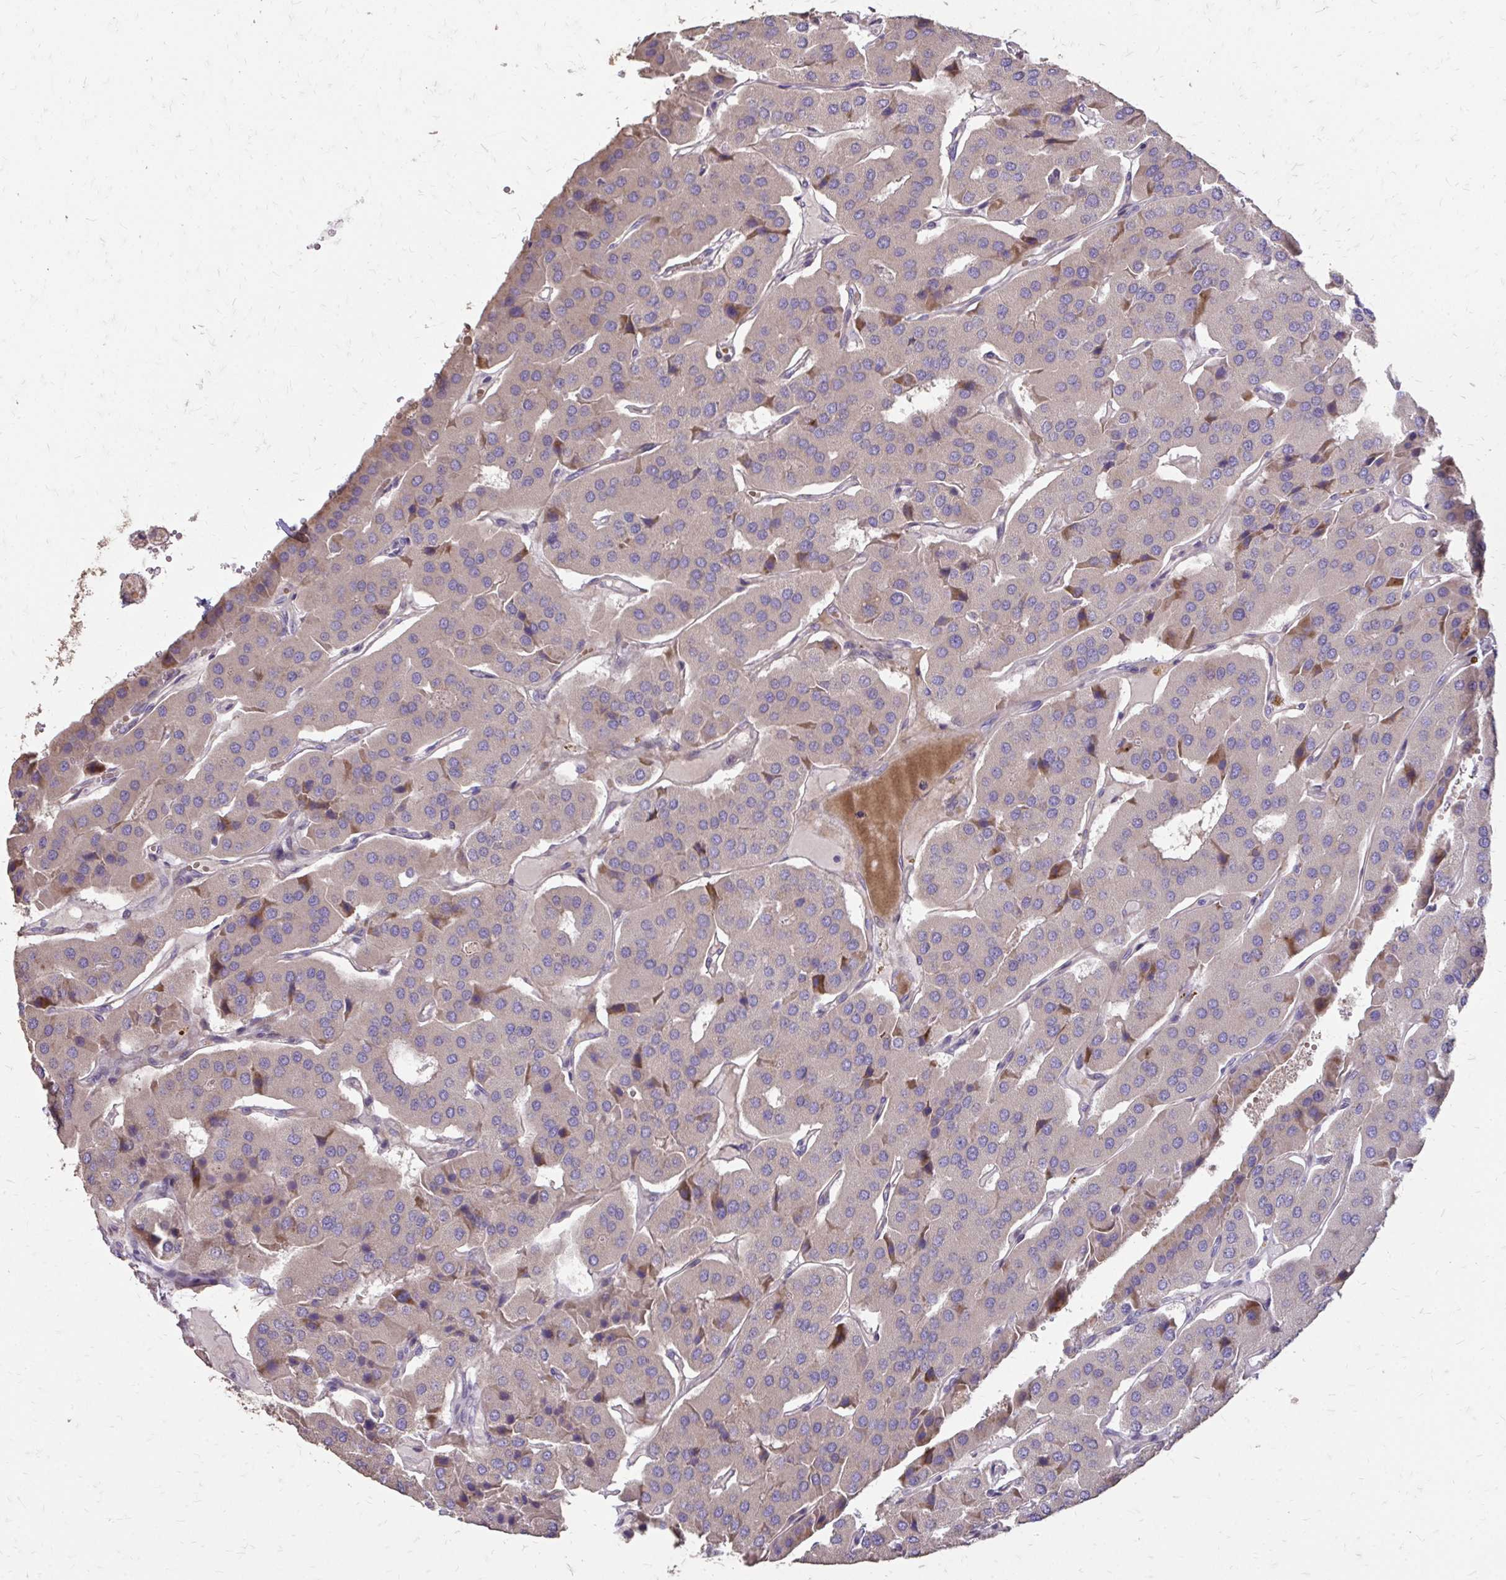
{"staining": {"intensity": "negative", "quantity": "none", "location": "none"}, "tissue": "parathyroid gland", "cell_type": "Glandular cells", "image_type": "normal", "snomed": [{"axis": "morphology", "description": "Normal tissue, NOS"}, {"axis": "morphology", "description": "Adenoma, NOS"}, {"axis": "topography", "description": "Parathyroid gland"}], "caption": "Histopathology image shows no significant protein positivity in glandular cells of normal parathyroid gland.", "gene": "MYORG", "patient": {"sex": "female", "age": 86}}